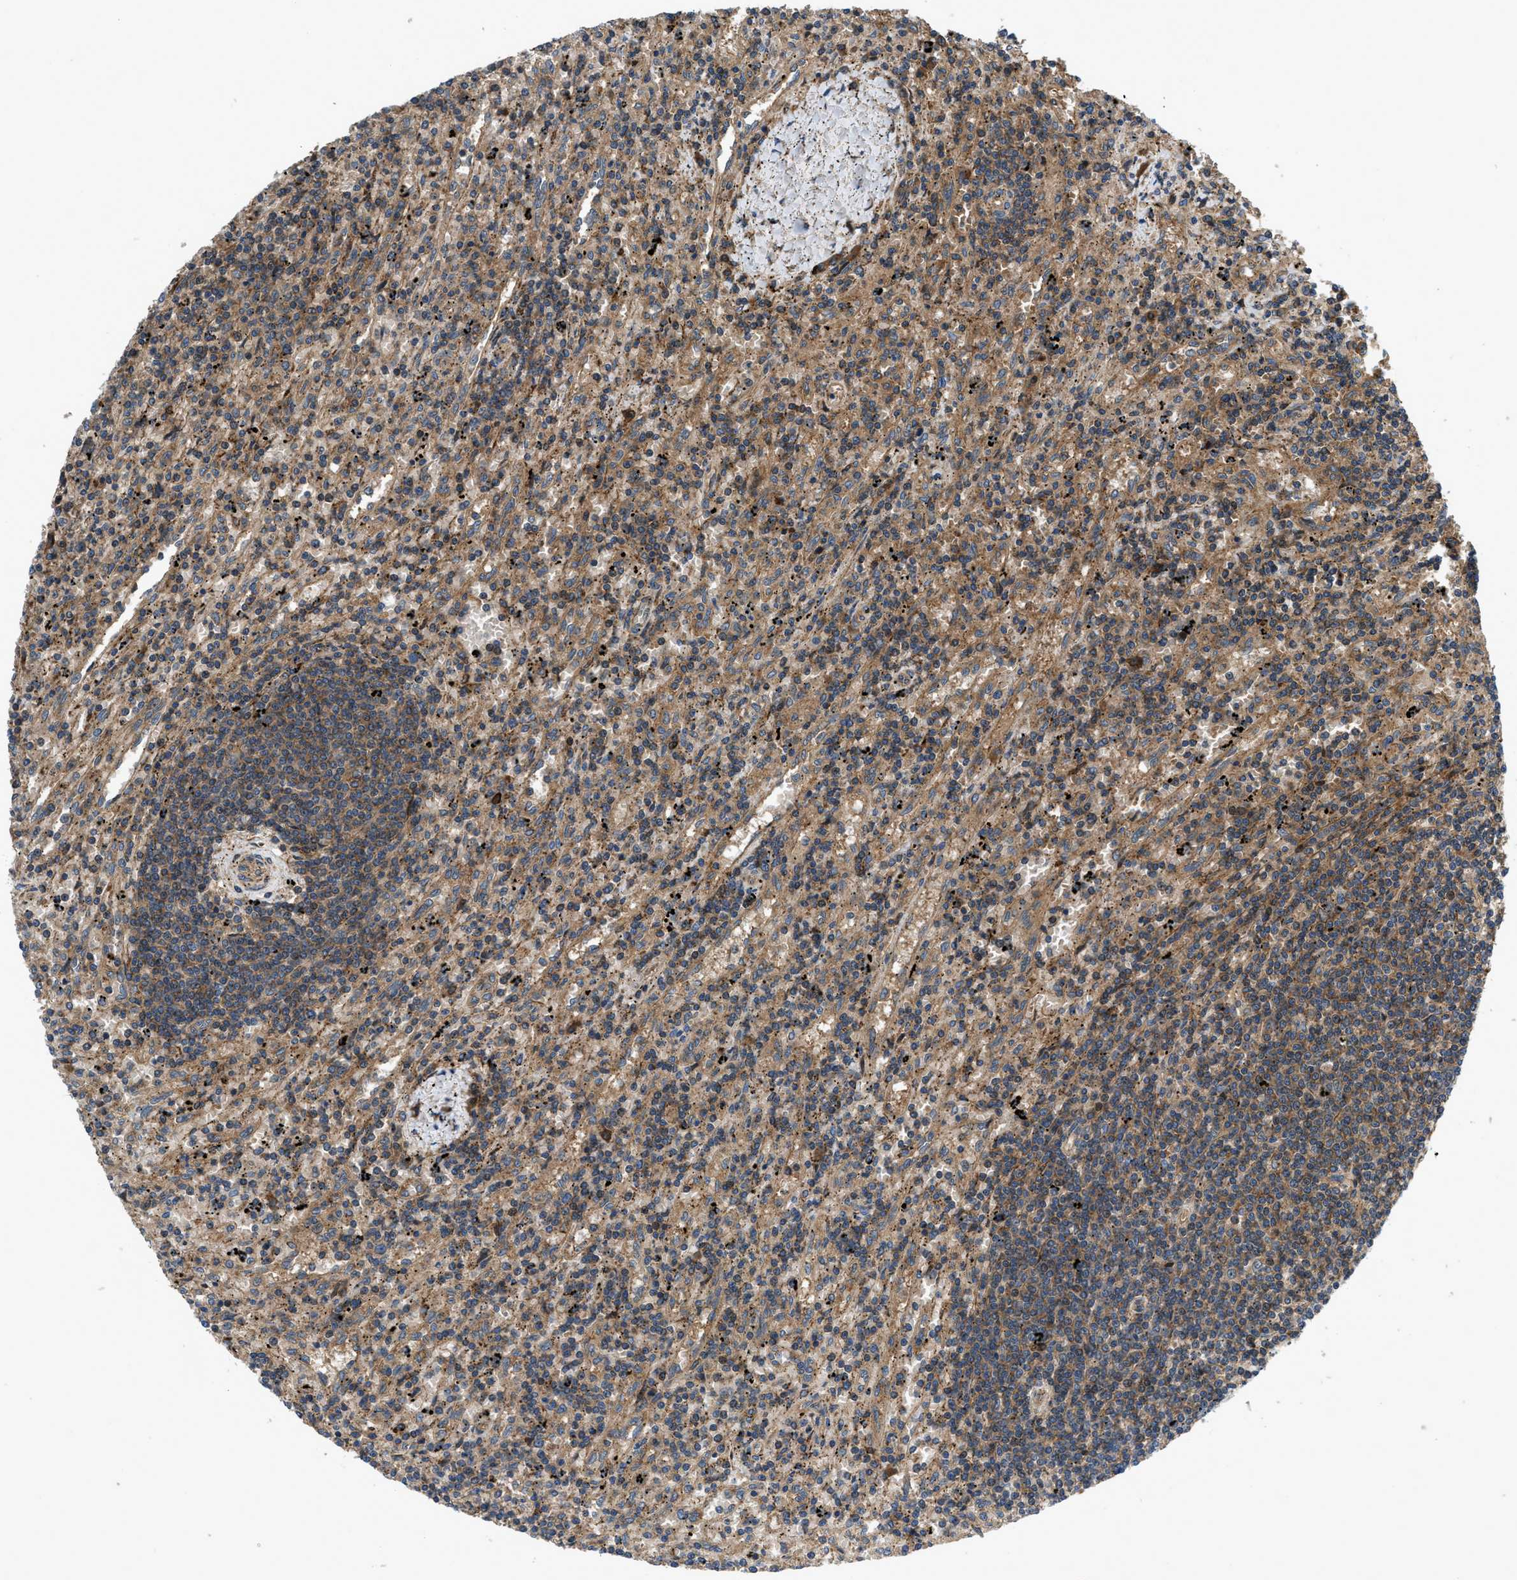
{"staining": {"intensity": "moderate", "quantity": ">75%", "location": "cytoplasmic/membranous"}, "tissue": "lymphoma", "cell_type": "Tumor cells", "image_type": "cancer", "snomed": [{"axis": "morphology", "description": "Malignant lymphoma, non-Hodgkin's type, Low grade"}, {"axis": "topography", "description": "Spleen"}], "caption": "The image demonstrates staining of low-grade malignant lymphoma, non-Hodgkin's type, revealing moderate cytoplasmic/membranous protein positivity (brown color) within tumor cells.", "gene": "CNNM3", "patient": {"sex": "male", "age": 76}}